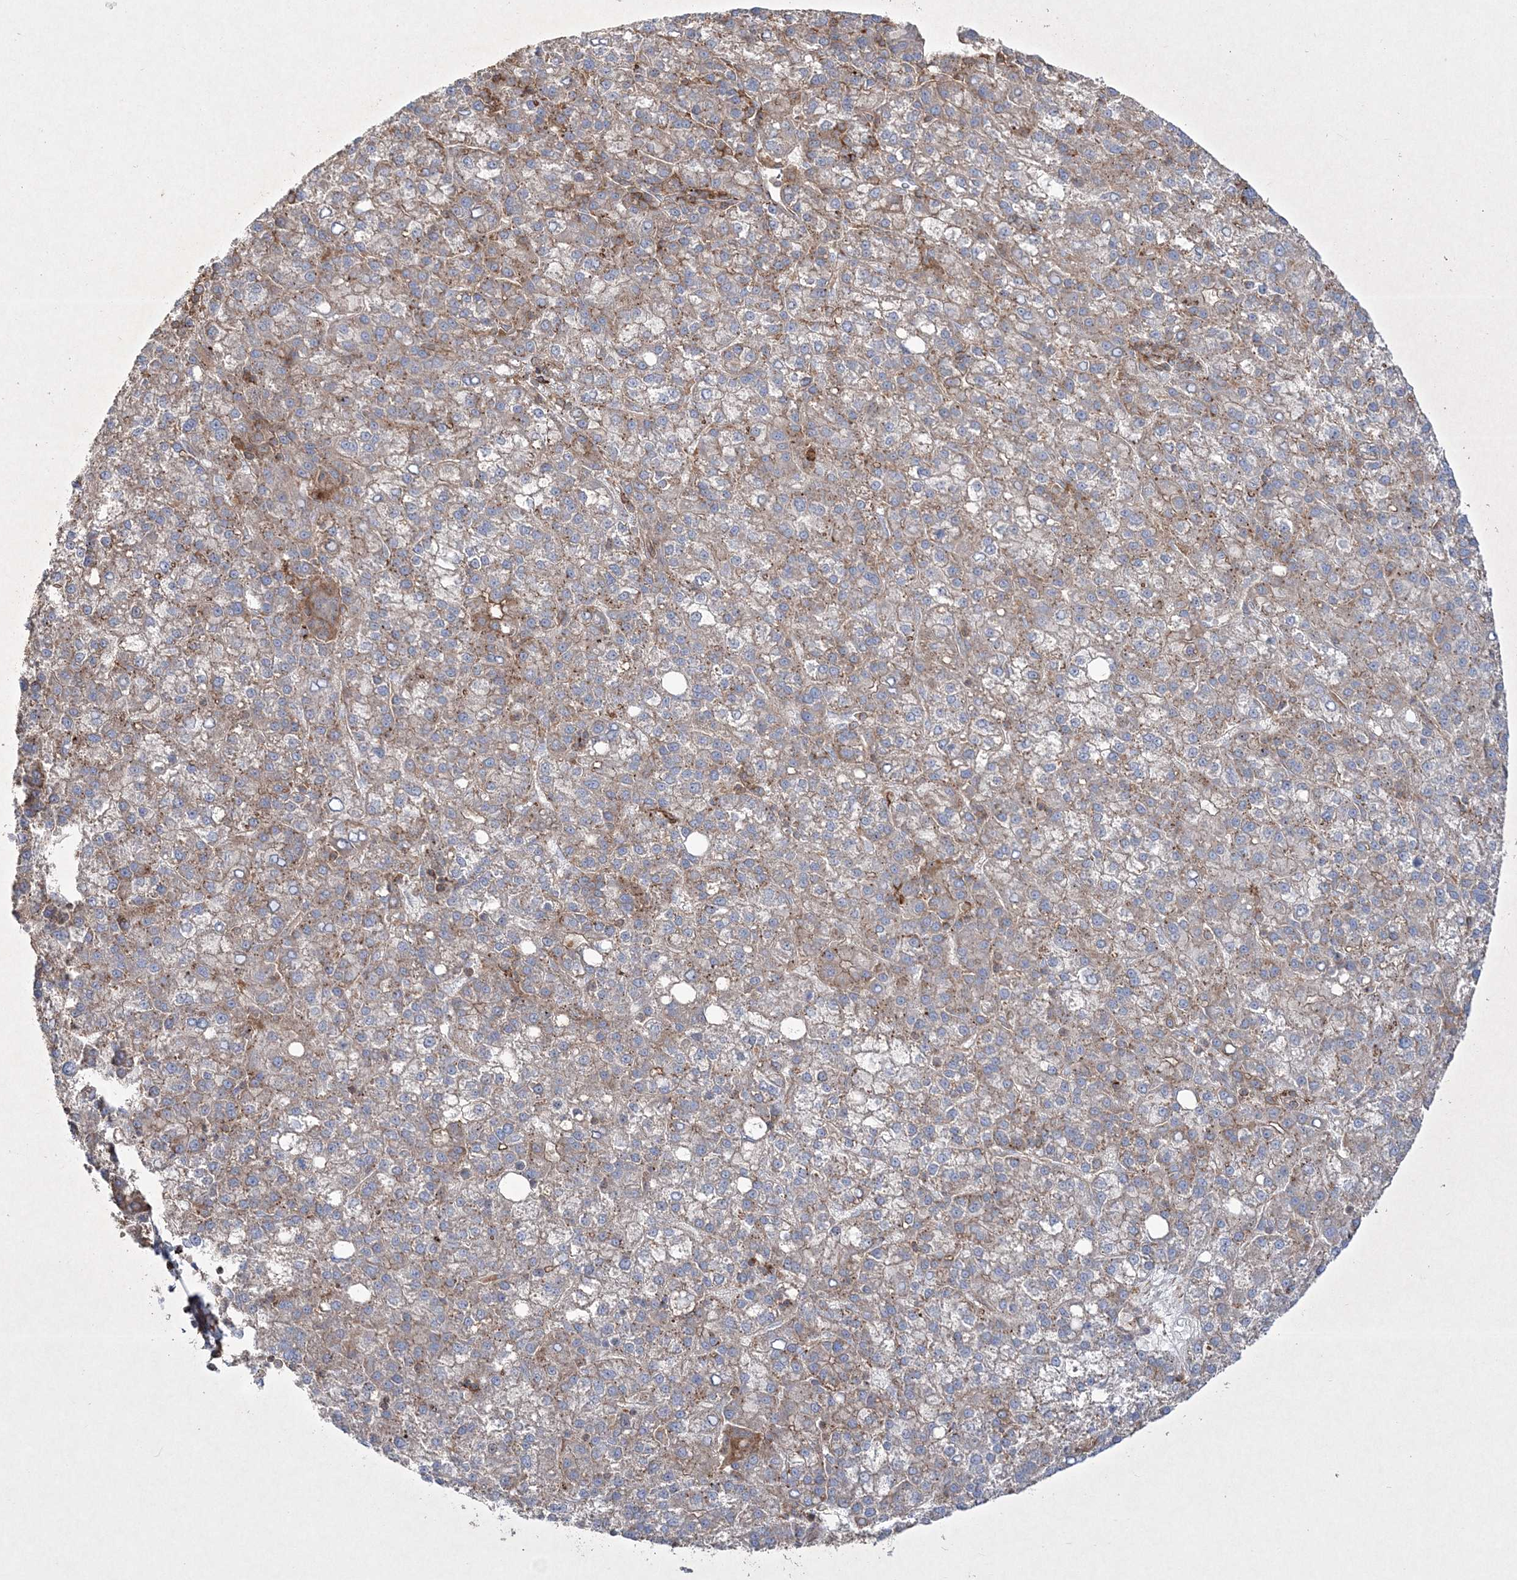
{"staining": {"intensity": "weak", "quantity": "25%-75%", "location": "cytoplasmic/membranous"}, "tissue": "liver cancer", "cell_type": "Tumor cells", "image_type": "cancer", "snomed": [{"axis": "morphology", "description": "Carcinoma, Hepatocellular, NOS"}, {"axis": "topography", "description": "Liver"}], "caption": "Liver cancer stained with a protein marker exhibits weak staining in tumor cells.", "gene": "RICTOR", "patient": {"sex": "female", "age": 58}}